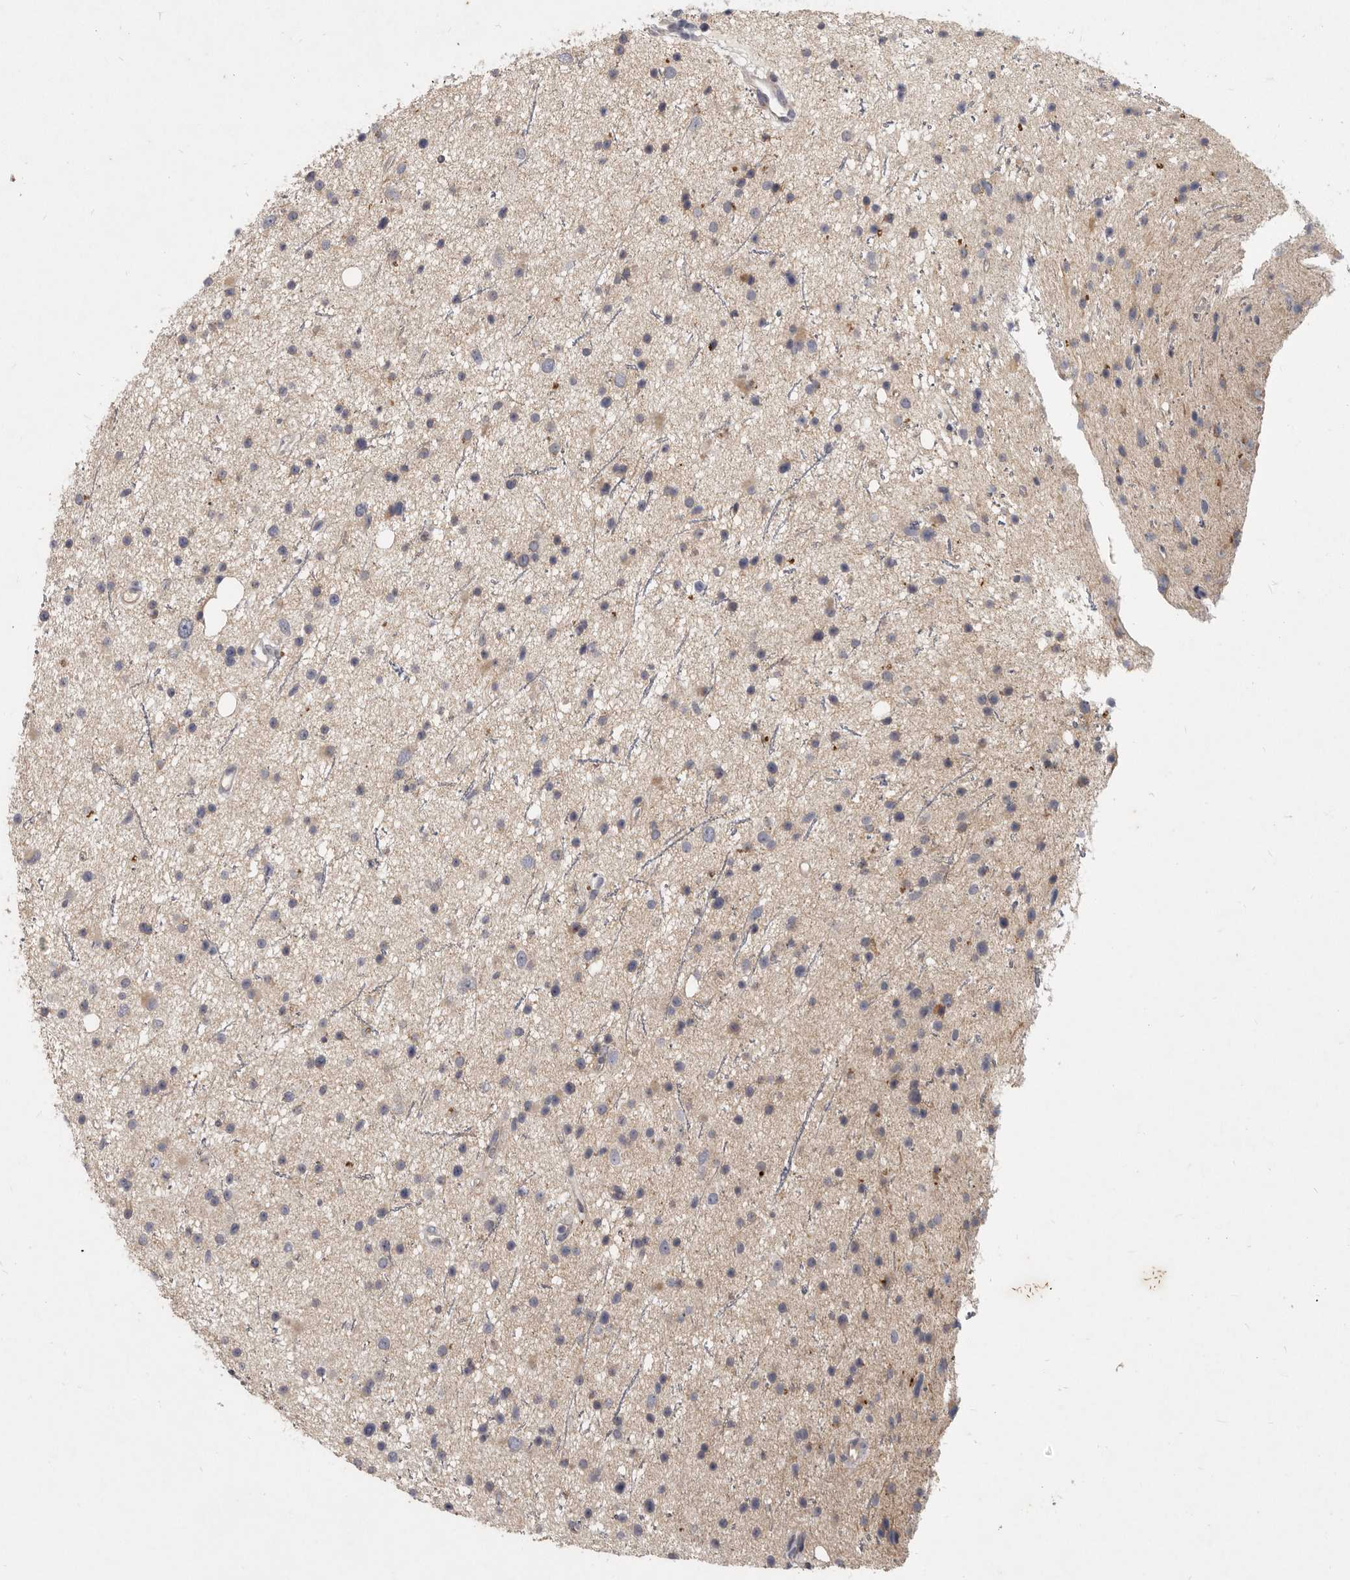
{"staining": {"intensity": "negative", "quantity": "none", "location": "none"}, "tissue": "glioma", "cell_type": "Tumor cells", "image_type": "cancer", "snomed": [{"axis": "morphology", "description": "Glioma, malignant, Low grade"}, {"axis": "topography", "description": "Cerebral cortex"}], "caption": "A high-resolution image shows immunohistochemistry staining of low-grade glioma (malignant), which shows no significant staining in tumor cells. Nuclei are stained in blue.", "gene": "SLC22A1", "patient": {"sex": "female", "age": 39}}